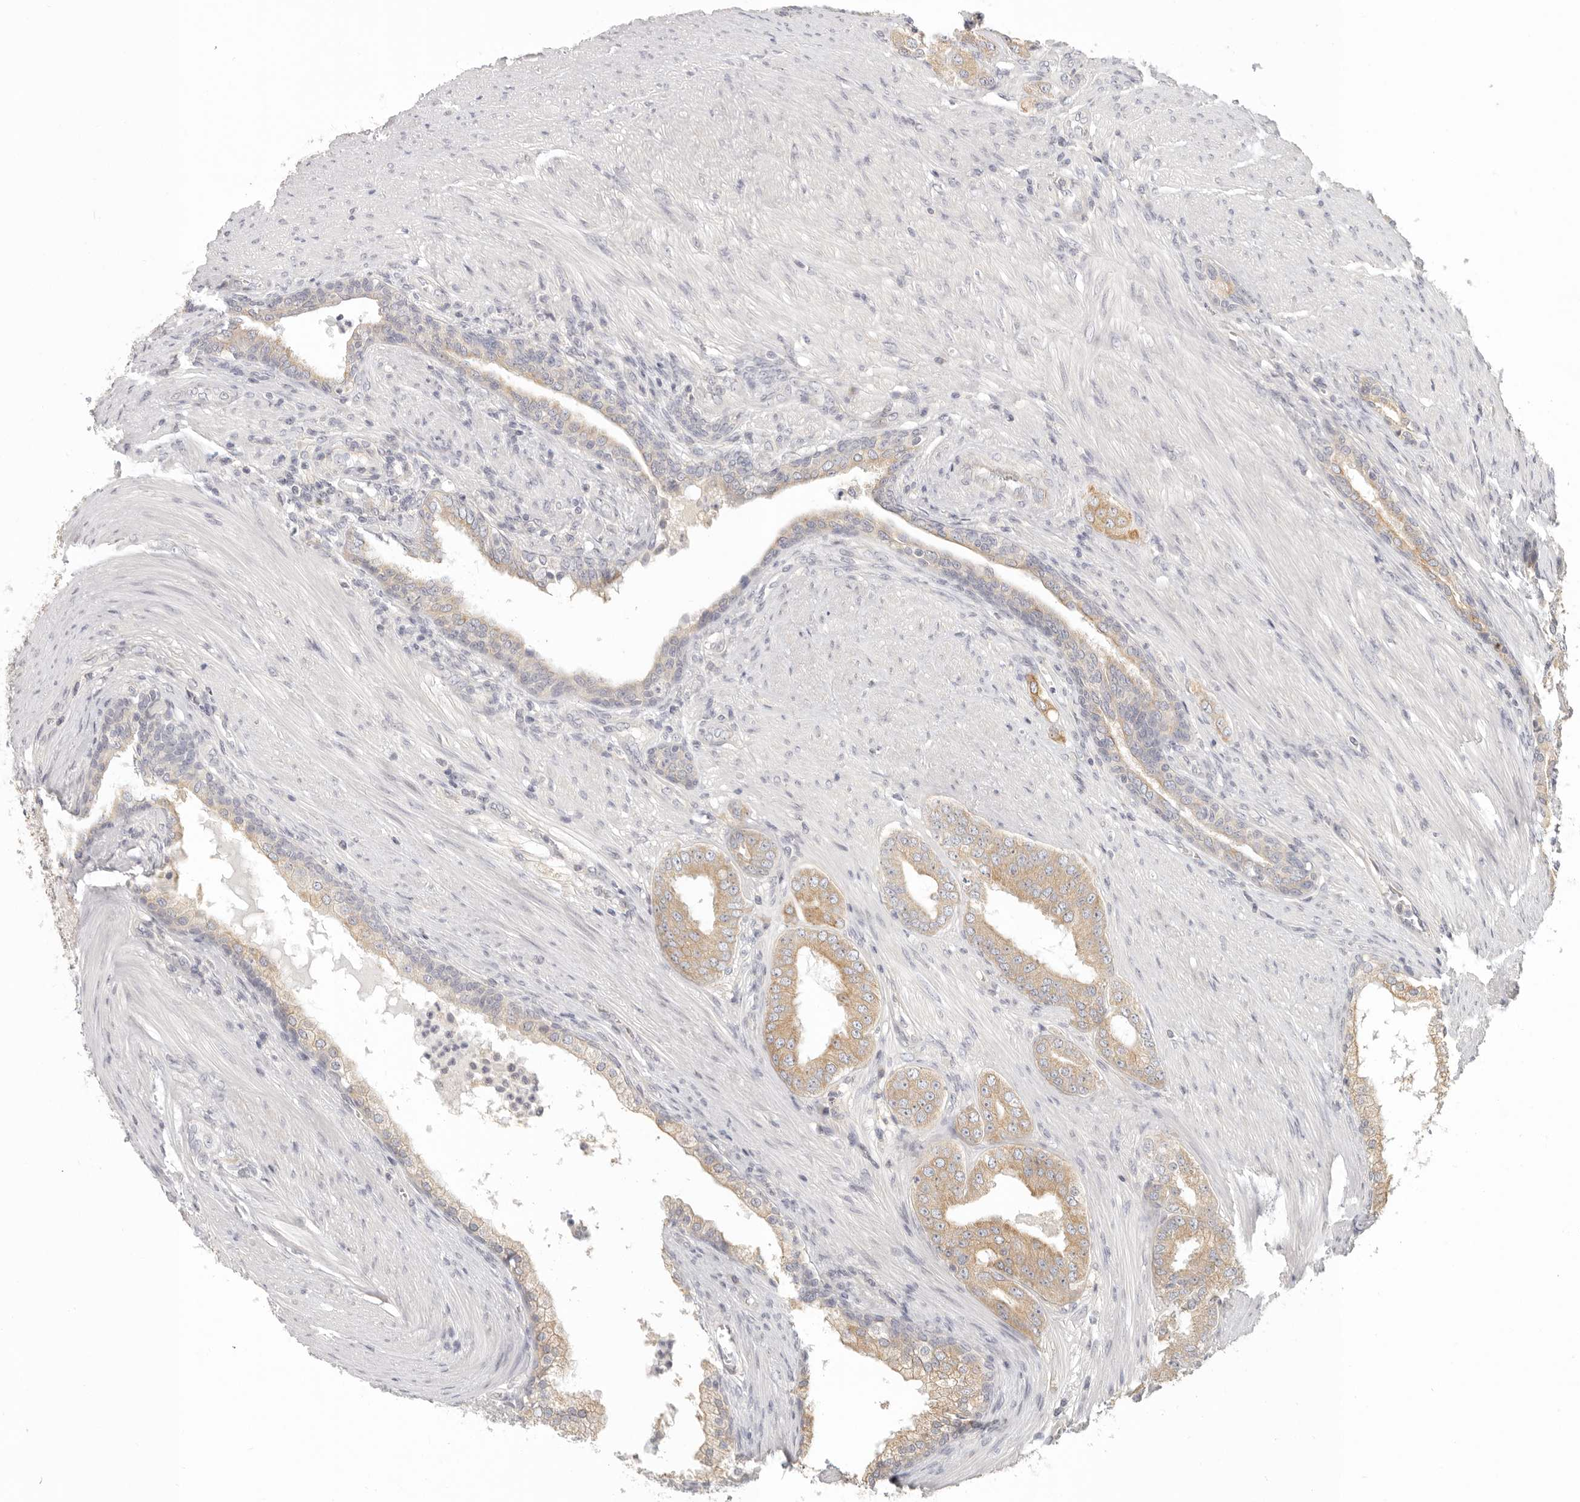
{"staining": {"intensity": "moderate", "quantity": ">75%", "location": "cytoplasmic/membranous"}, "tissue": "prostate cancer", "cell_type": "Tumor cells", "image_type": "cancer", "snomed": [{"axis": "morphology", "description": "Adenocarcinoma, High grade"}, {"axis": "topography", "description": "Prostate"}], "caption": "High-power microscopy captured an immunohistochemistry image of high-grade adenocarcinoma (prostate), revealing moderate cytoplasmic/membranous positivity in approximately >75% of tumor cells.", "gene": "AHDC1", "patient": {"sex": "male", "age": 60}}